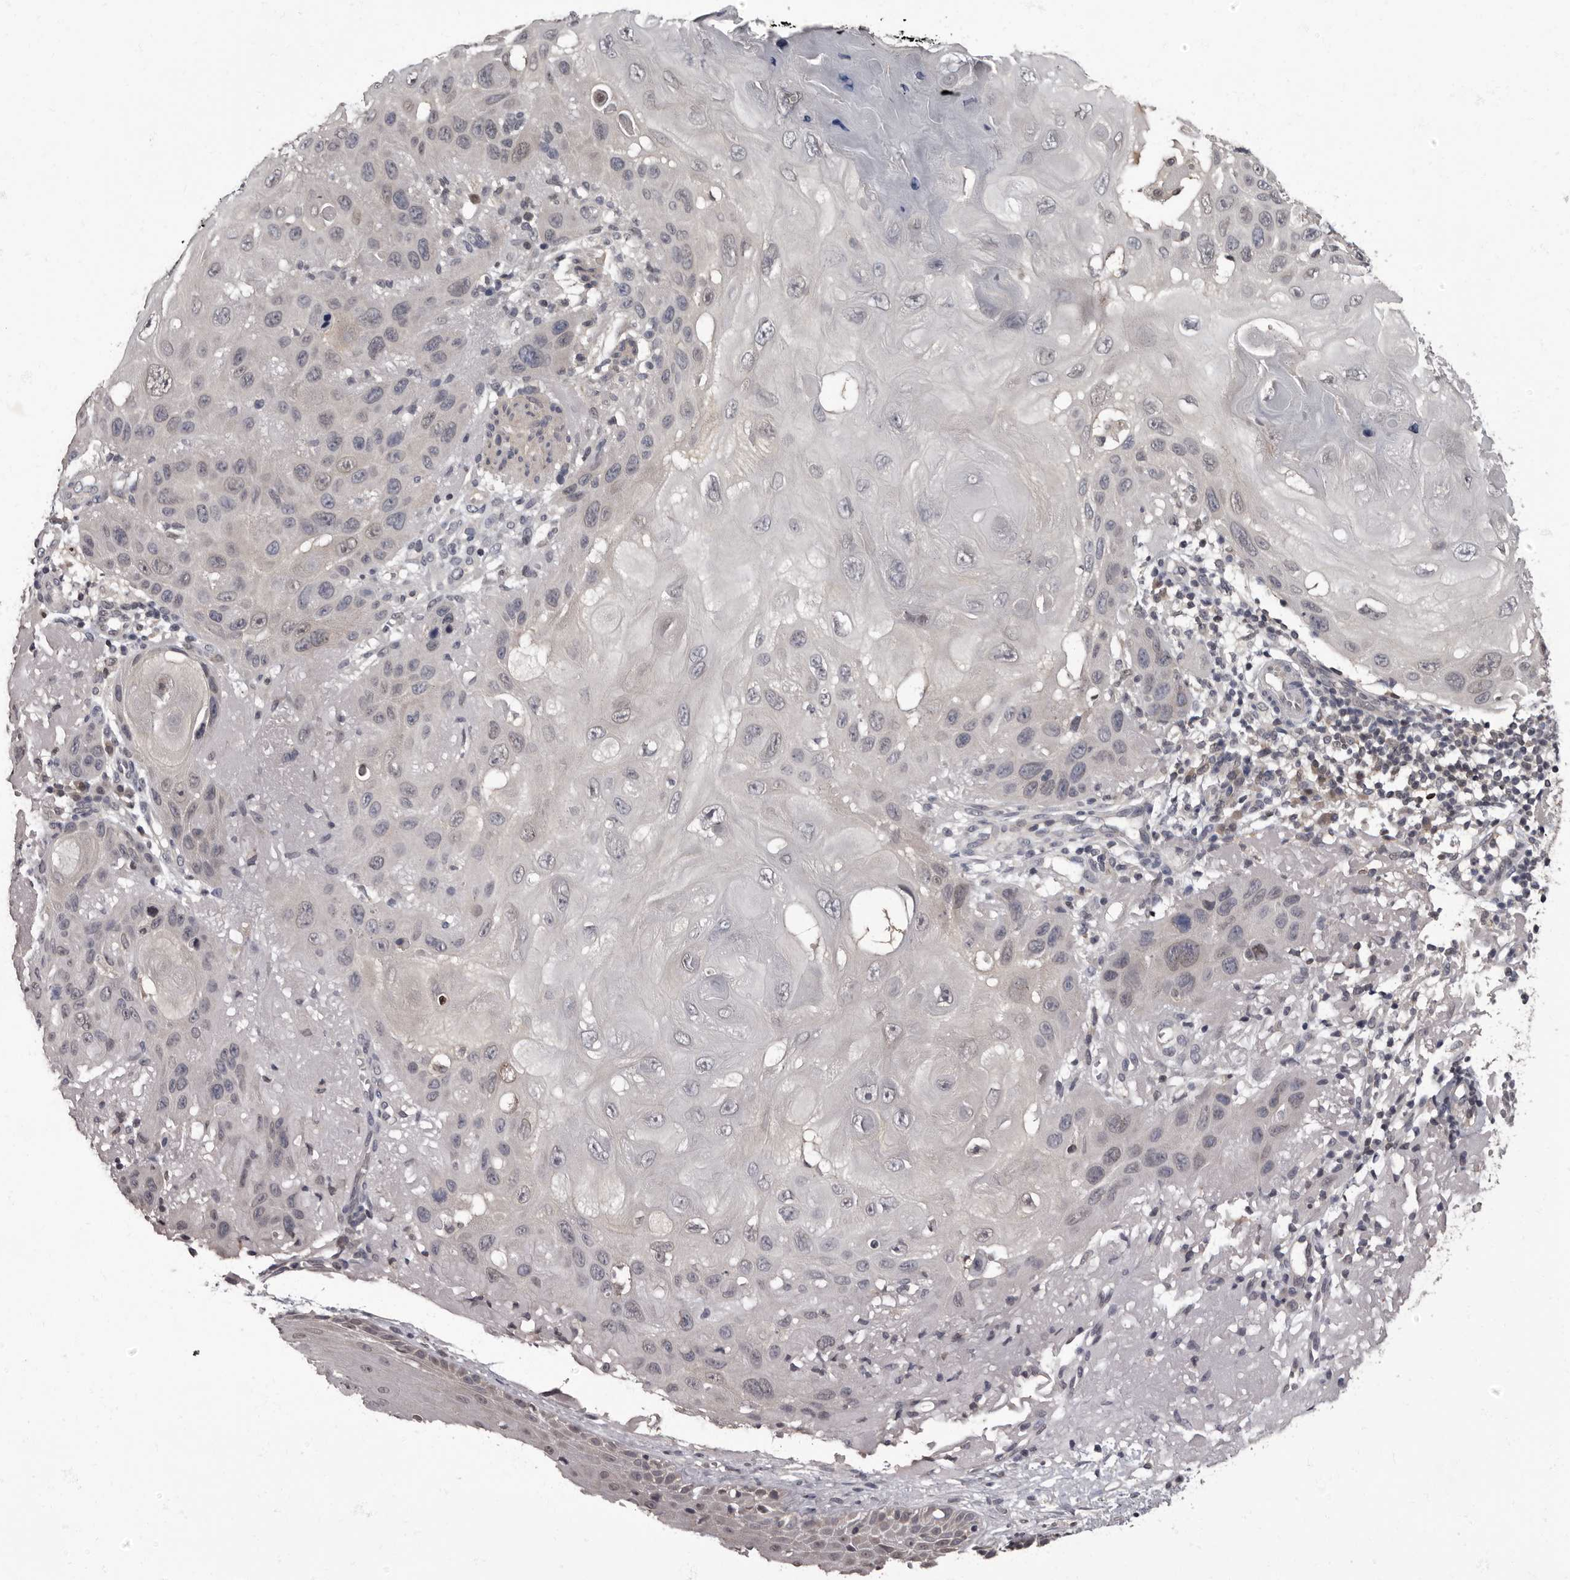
{"staining": {"intensity": "negative", "quantity": "none", "location": "none"}, "tissue": "skin cancer", "cell_type": "Tumor cells", "image_type": "cancer", "snomed": [{"axis": "morphology", "description": "Normal tissue, NOS"}, {"axis": "morphology", "description": "Squamous cell carcinoma, NOS"}, {"axis": "topography", "description": "Skin"}], "caption": "Immunohistochemistry (IHC) of human skin squamous cell carcinoma displays no positivity in tumor cells. The staining was performed using DAB (3,3'-diaminobenzidine) to visualize the protein expression in brown, while the nuclei were stained in blue with hematoxylin (Magnification: 20x).", "gene": "C1orf50", "patient": {"sex": "female", "age": 96}}